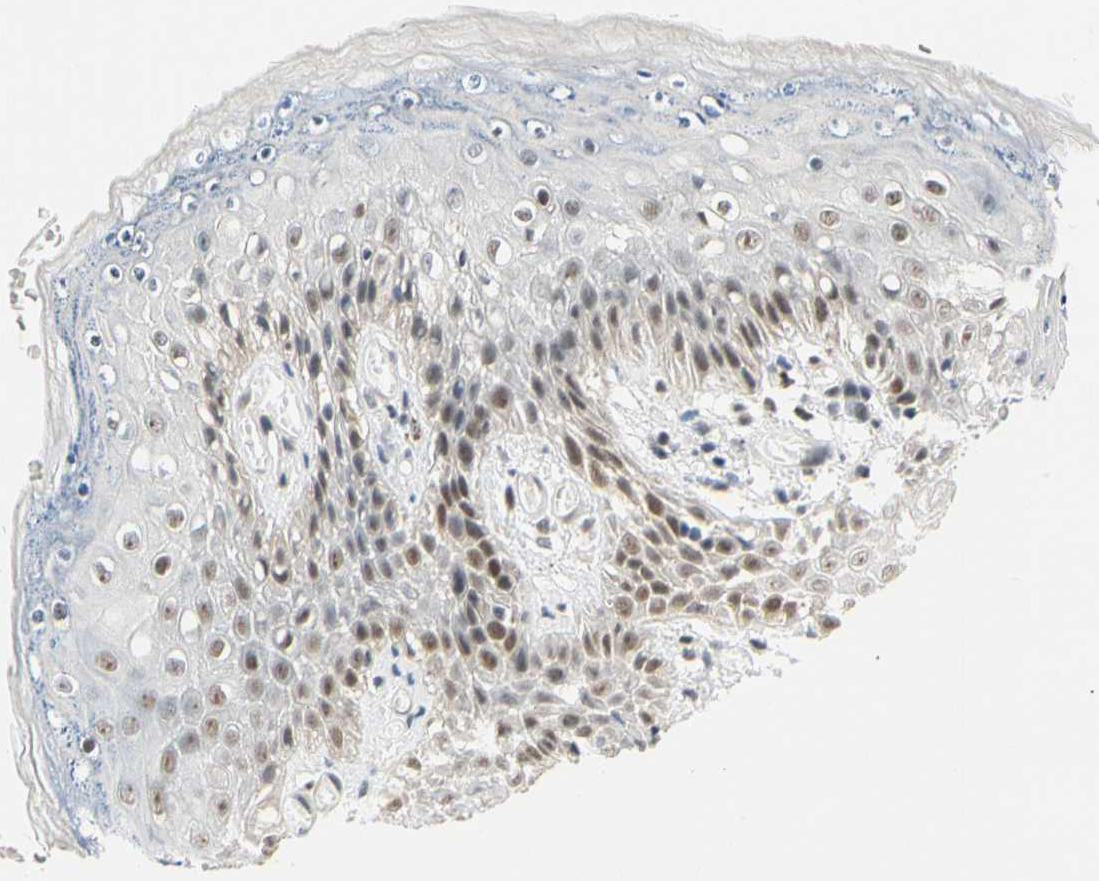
{"staining": {"intensity": "strong", "quantity": ">75%", "location": "nuclear"}, "tissue": "skin", "cell_type": "Epidermal cells", "image_type": "normal", "snomed": [{"axis": "morphology", "description": "Normal tissue, NOS"}, {"axis": "topography", "description": "Anal"}], "caption": "Epidermal cells reveal high levels of strong nuclear staining in about >75% of cells in unremarkable human skin. (IHC, brightfield microscopy, high magnification).", "gene": "ZSCAN16", "patient": {"sex": "female", "age": 46}}